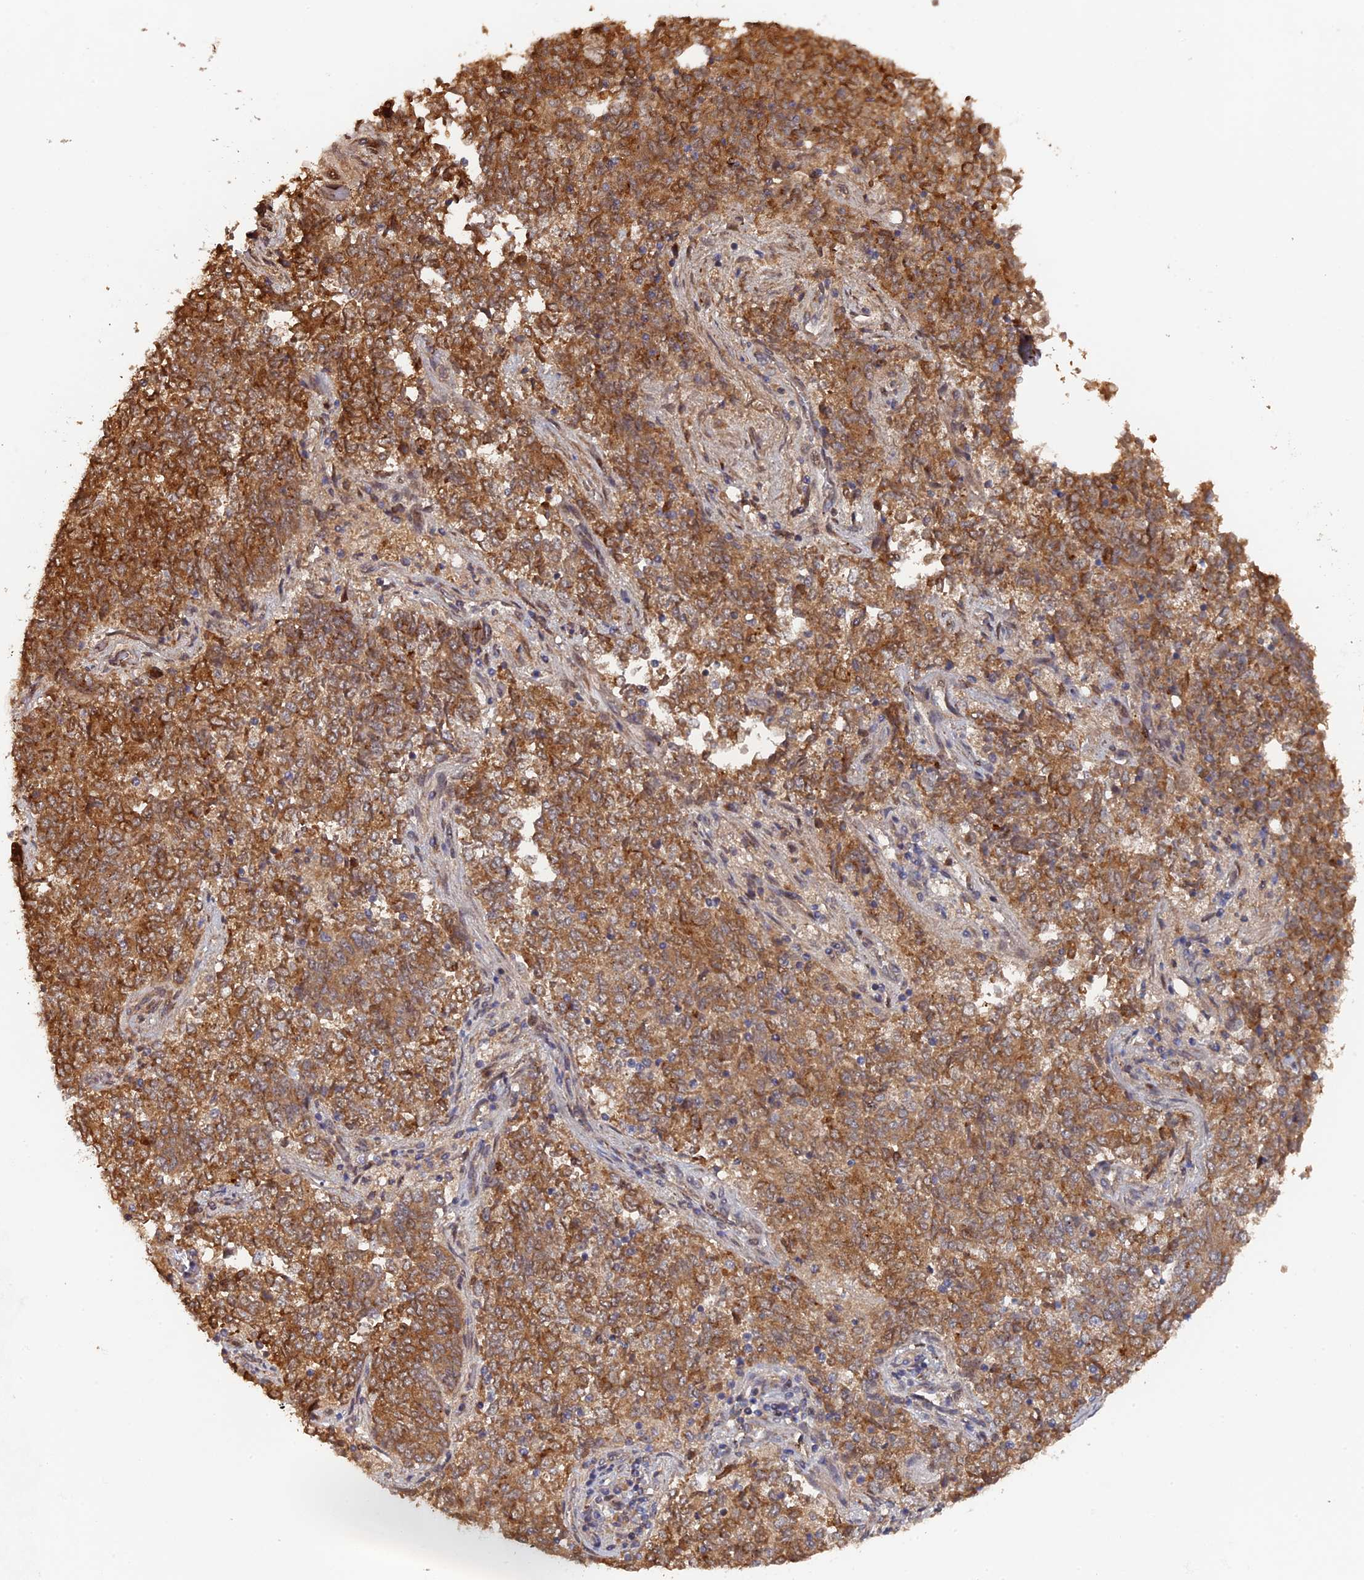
{"staining": {"intensity": "moderate", "quantity": ">75%", "location": "cytoplasmic/membranous"}, "tissue": "endometrial cancer", "cell_type": "Tumor cells", "image_type": "cancer", "snomed": [{"axis": "morphology", "description": "Adenocarcinoma, NOS"}, {"axis": "topography", "description": "Endometrium"}], "caption": "Approximately >75% of tumor cells in endometrial cancer exhibit moderate cytoplasmic/membranous protein expression as visualized by brown immunohistochemical staining.", "gene": "VPS37C", "patient": {"sex": "female", "age": 80}}